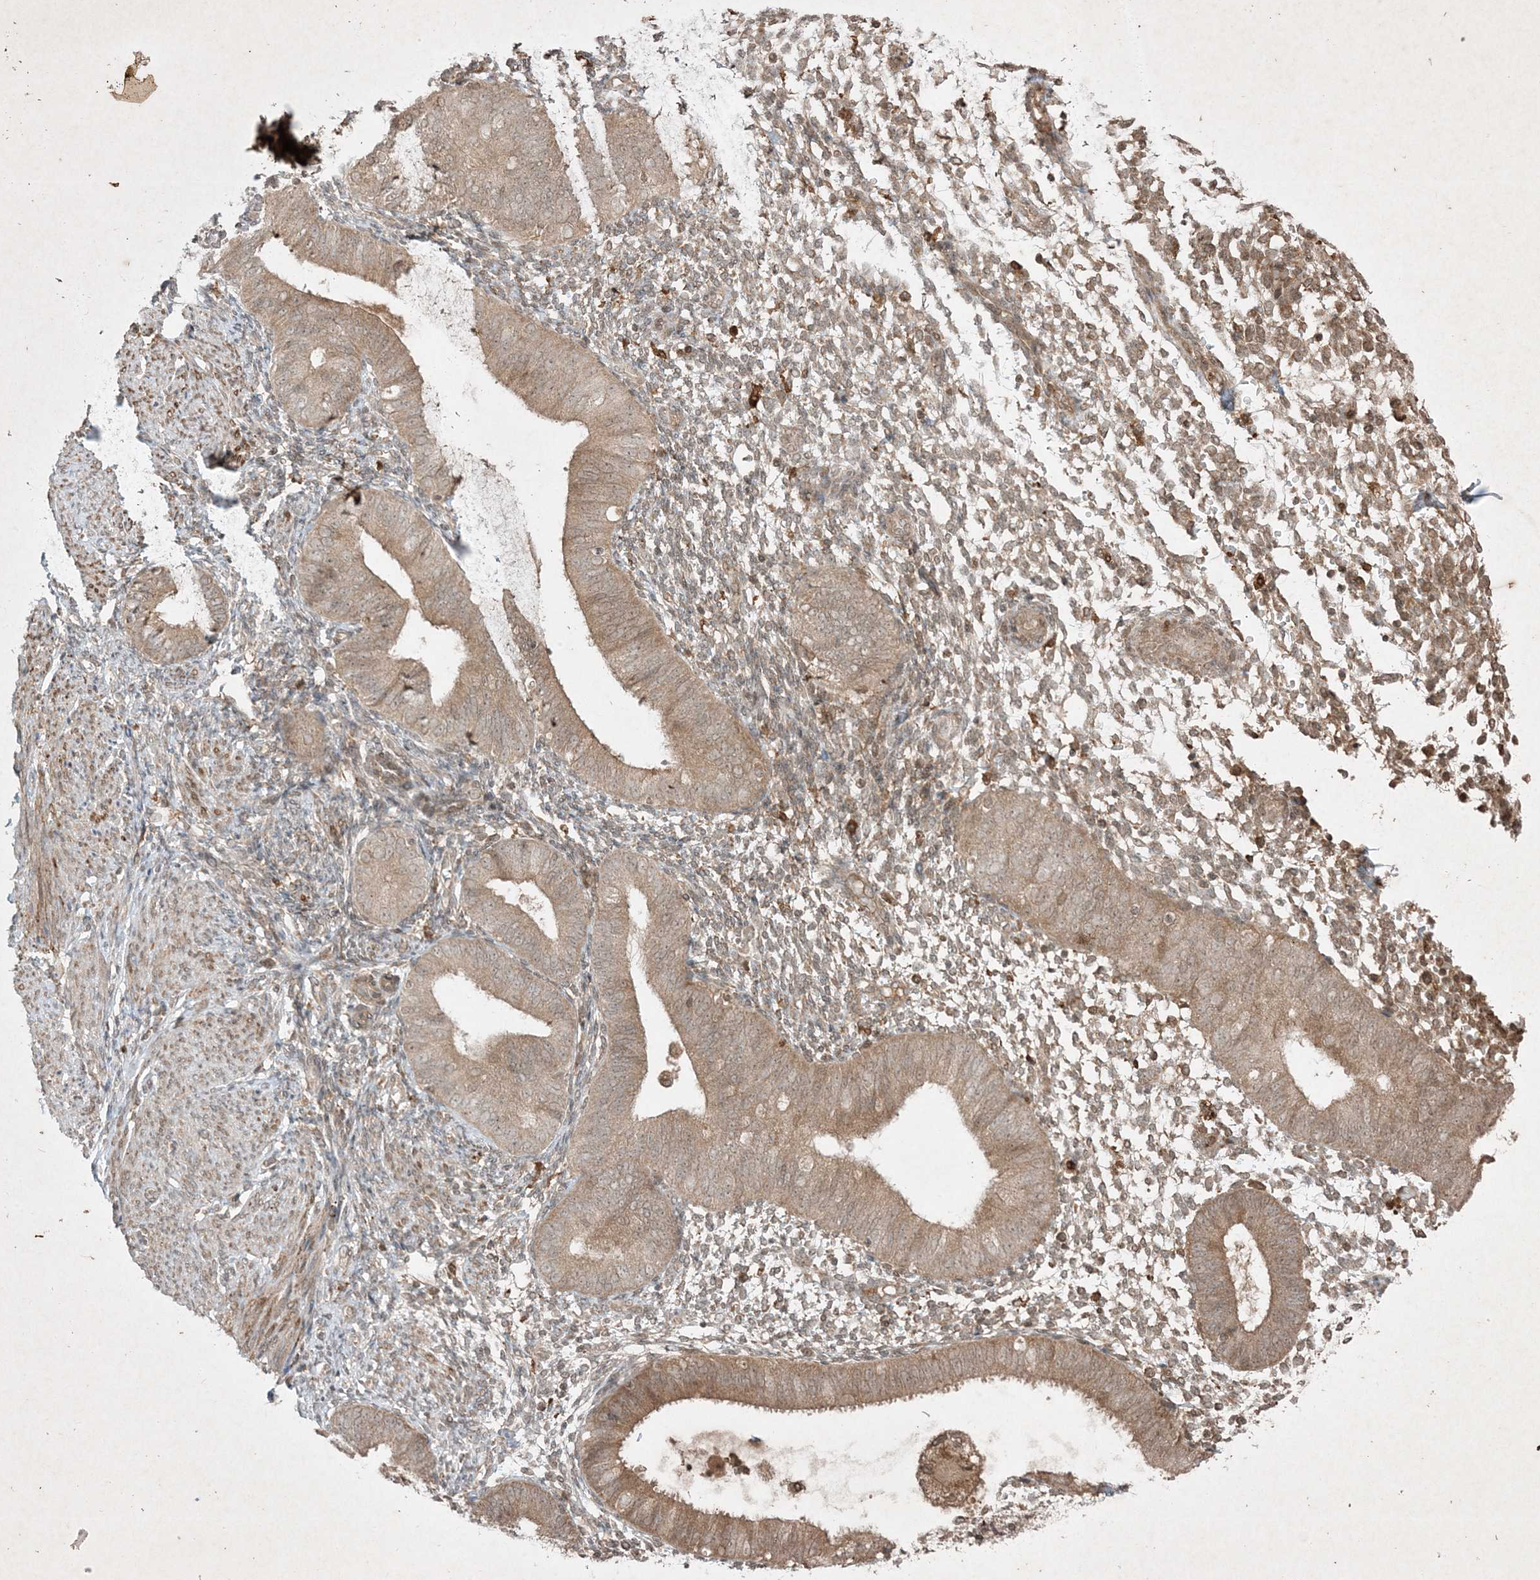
{"staining": {"intensity": "moderate", "quantity": ">75%", "location": "cytoplasmic/membranous"}, "tissue": "endometrium", "cell_type": "Cells in endometrial stroma", "image_type": "normal", "snomed": [{"axis": "morphology", "description": "Normal tissue, NOS"}, {"axis": "topography", "description": "Uterus"}, {"axis": "topography", "description": "Endometrium"}], "caption": "A high-resolution photomicrograph shows immunohistochemistry (IHC) staining of unremarkable endometrium, which demonstrates moderate cytoplasmic/membranous expression in about >75% of cells in endometrial stroma. (IHC, brightfield microscopy, high magnification).", "gene": "PTK6", "patient": {"sex": "female", "age": 48}}